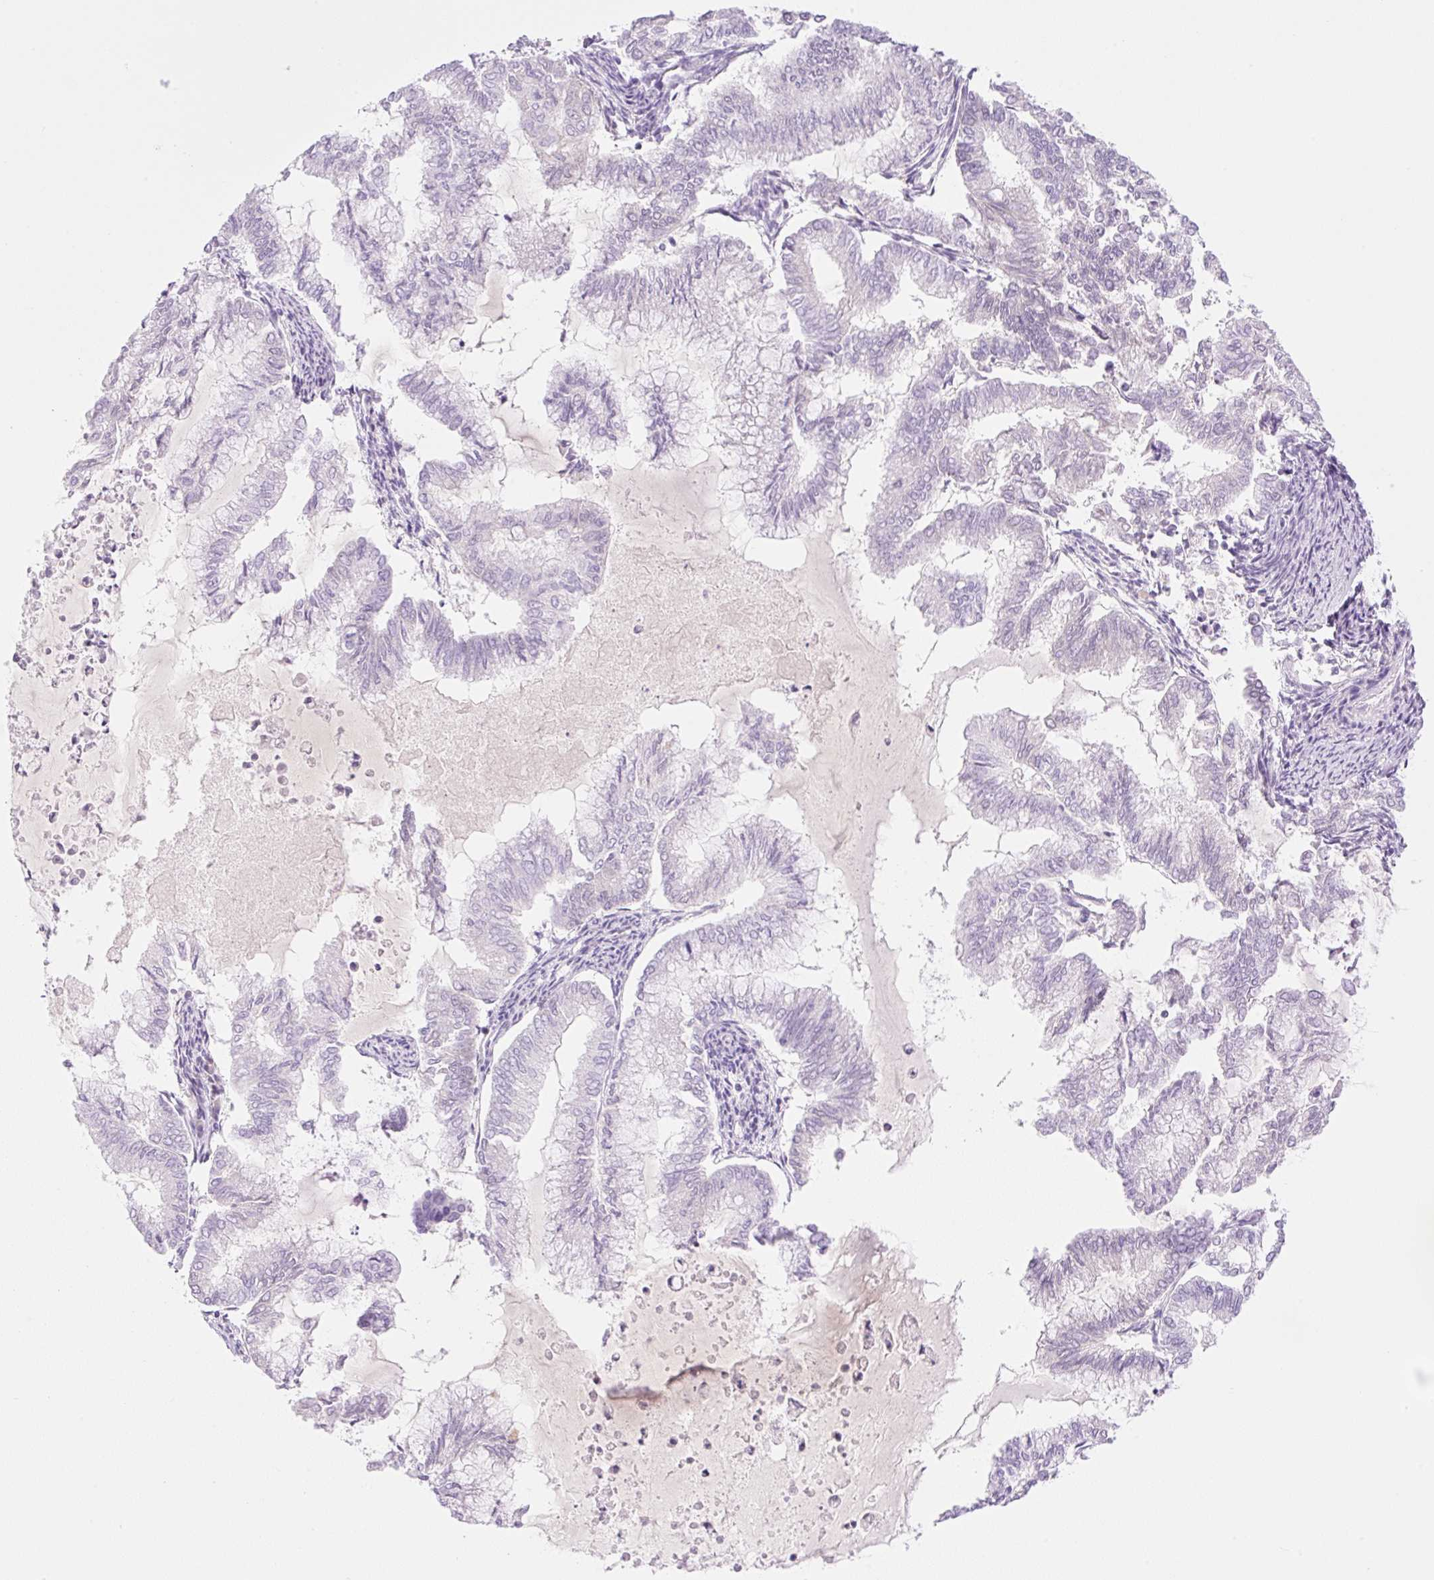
{"staining": {"intensity": "negative", "quantity": "none", "location": "none"}, "tissue": "endometrial cancer", "cell_type": "Tumor cells", "image_type": "cancer", "snomed": [{"axis": "morphology", "description": "Adenocarcinoma, NOS"}, {"axis": "topography", "description": "Endometrium"}], "caption": "A high-resolution photomicrograph shows immunohistochemistry staining of endometrial cancer, which displays no significant positivity in tumor cells.", "gene": "PALM3", "patient": {"sex": "female", "age": 79}}